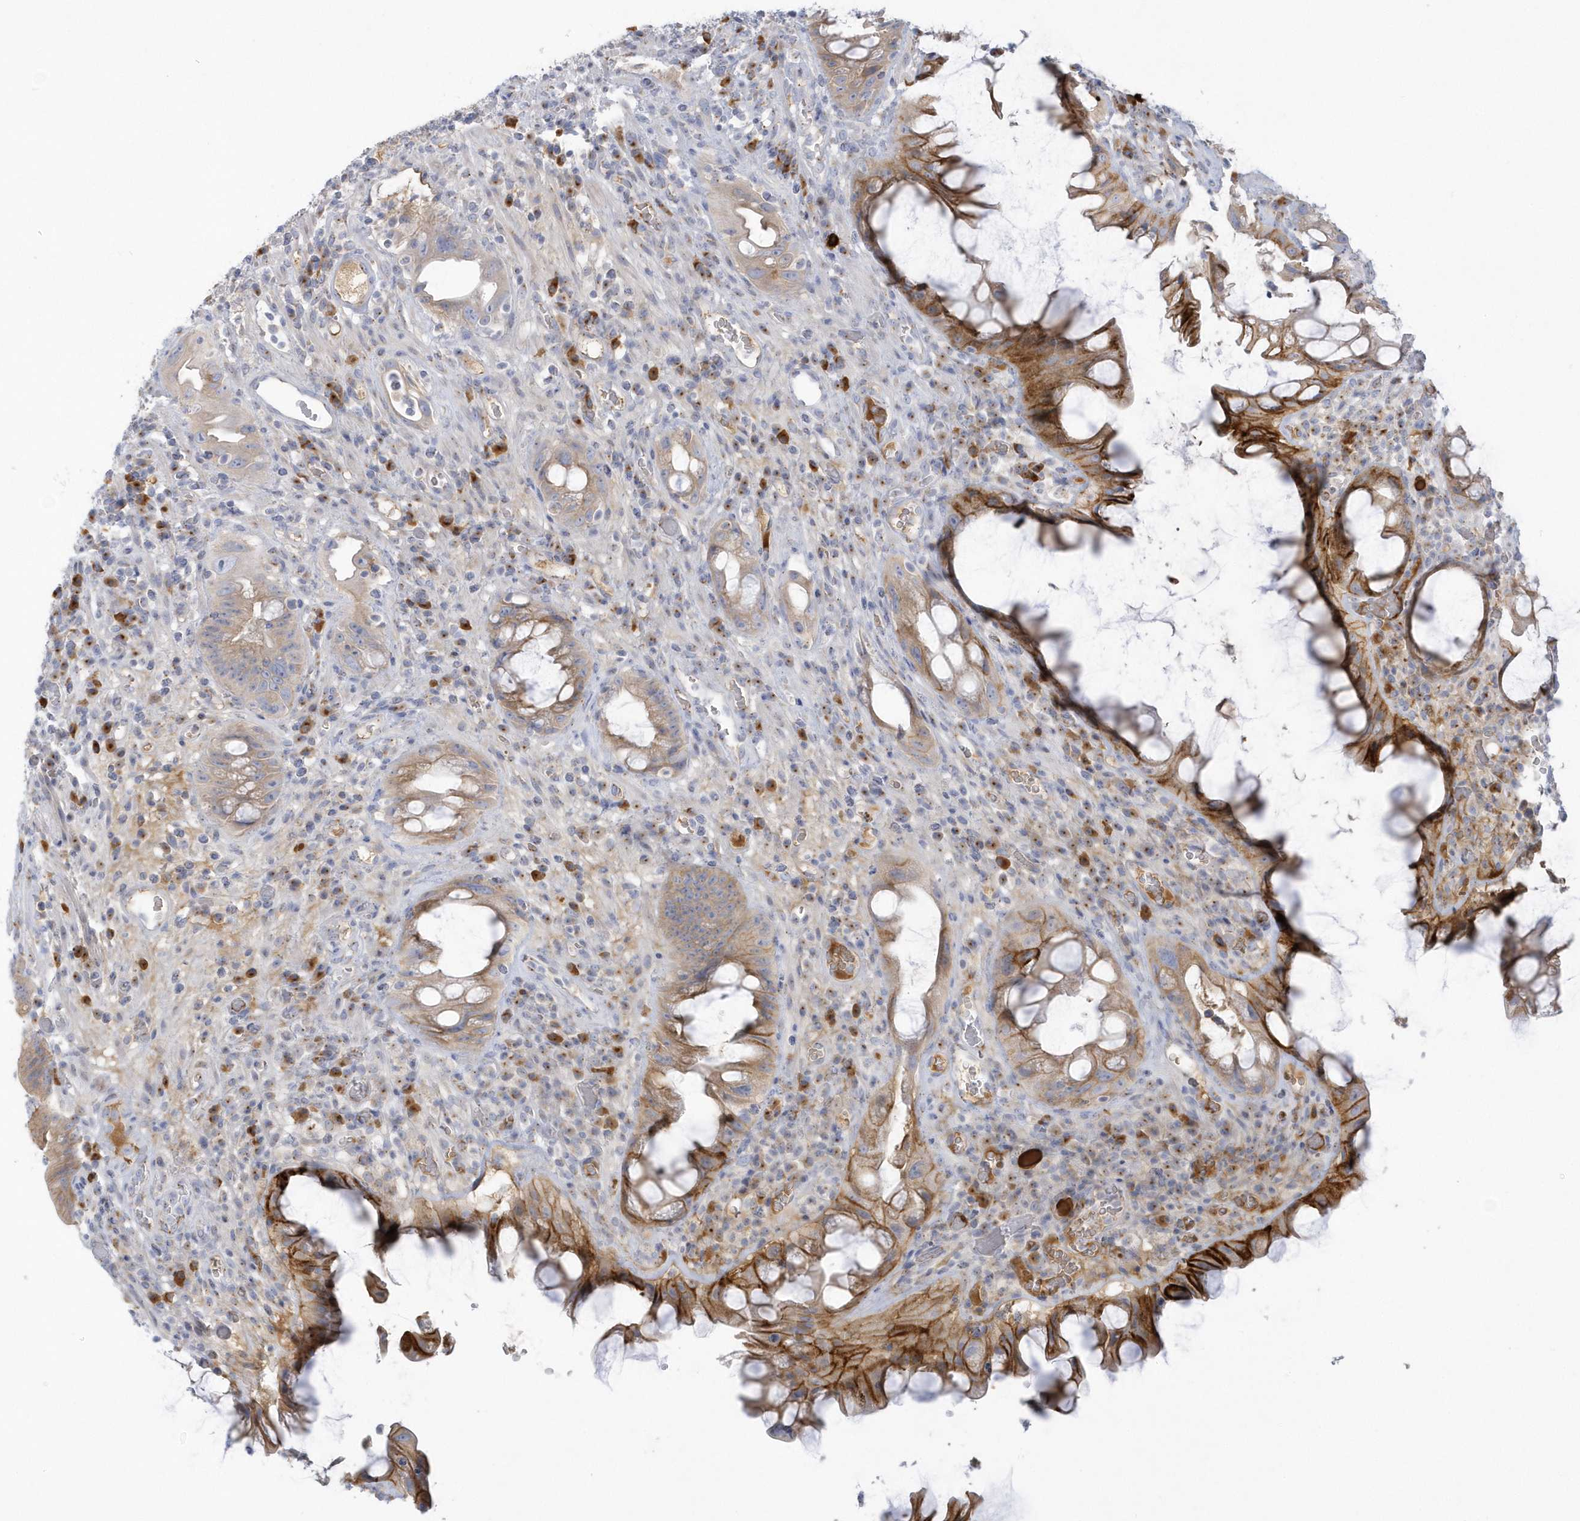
{"staining": {"intensity": "moderate", "quantity": ">75%", "location": "cytoplasmic/membranous"}, "tissue": "colorectal cancer", "cell_type": "Tumor cells", "image_type": "cancer", "snomed": [{"axis": "morphology", "description": "Adenocarcinoma, NOS"}, {"axis": "topography", "description": "Rectum"}], "caption": "An image showing moderate cytoplasmic/membranous positivity in approximately >75% of tumor cells in colorectal adenocarcinoma, as visualized by brown immunohistochemical staining.", "gene": "SEMA3D", "patient": {"sex": "male", "age": 59}}